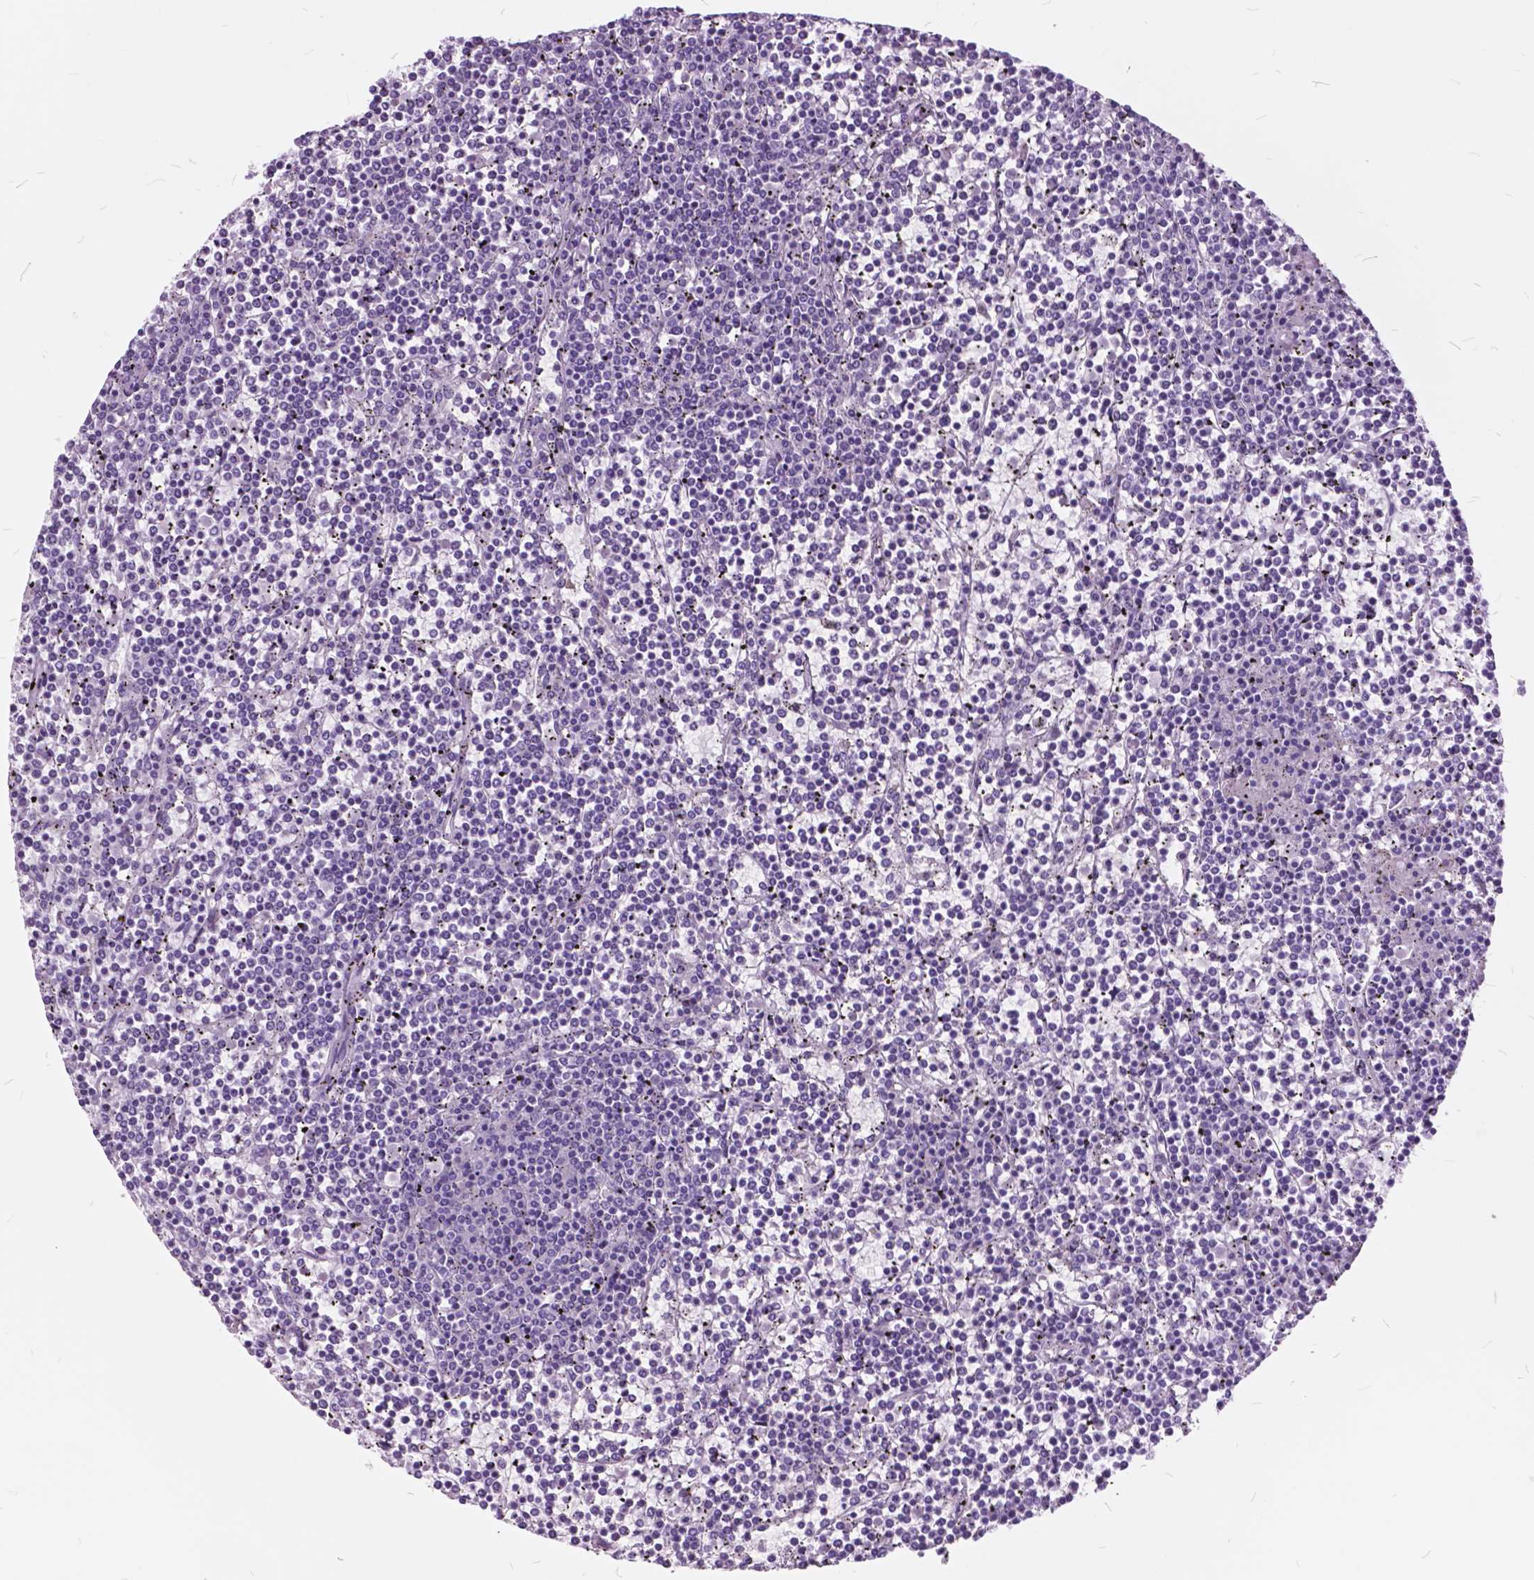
{"staining": {"intensity": "negative", "quantity": "none", "location": "none"}, "tissue": "lymphoma", "cell_type": "Tumor cells", "image_type": "cancer", "snomed": [{"axis": "morphology", "description": "Malignant lymphoma, non-Hodgkin's type, Low grade"}, {"axis": "topography", "description": "Spleen"}], "caption": "Low-grade malignant lymphoma, non-Hodgkin's type was stained to show a protein in brown. There is no significant staining in tumor cells.", "gene": "GDF9", "patient": {"sex": "female", "age": 19}}